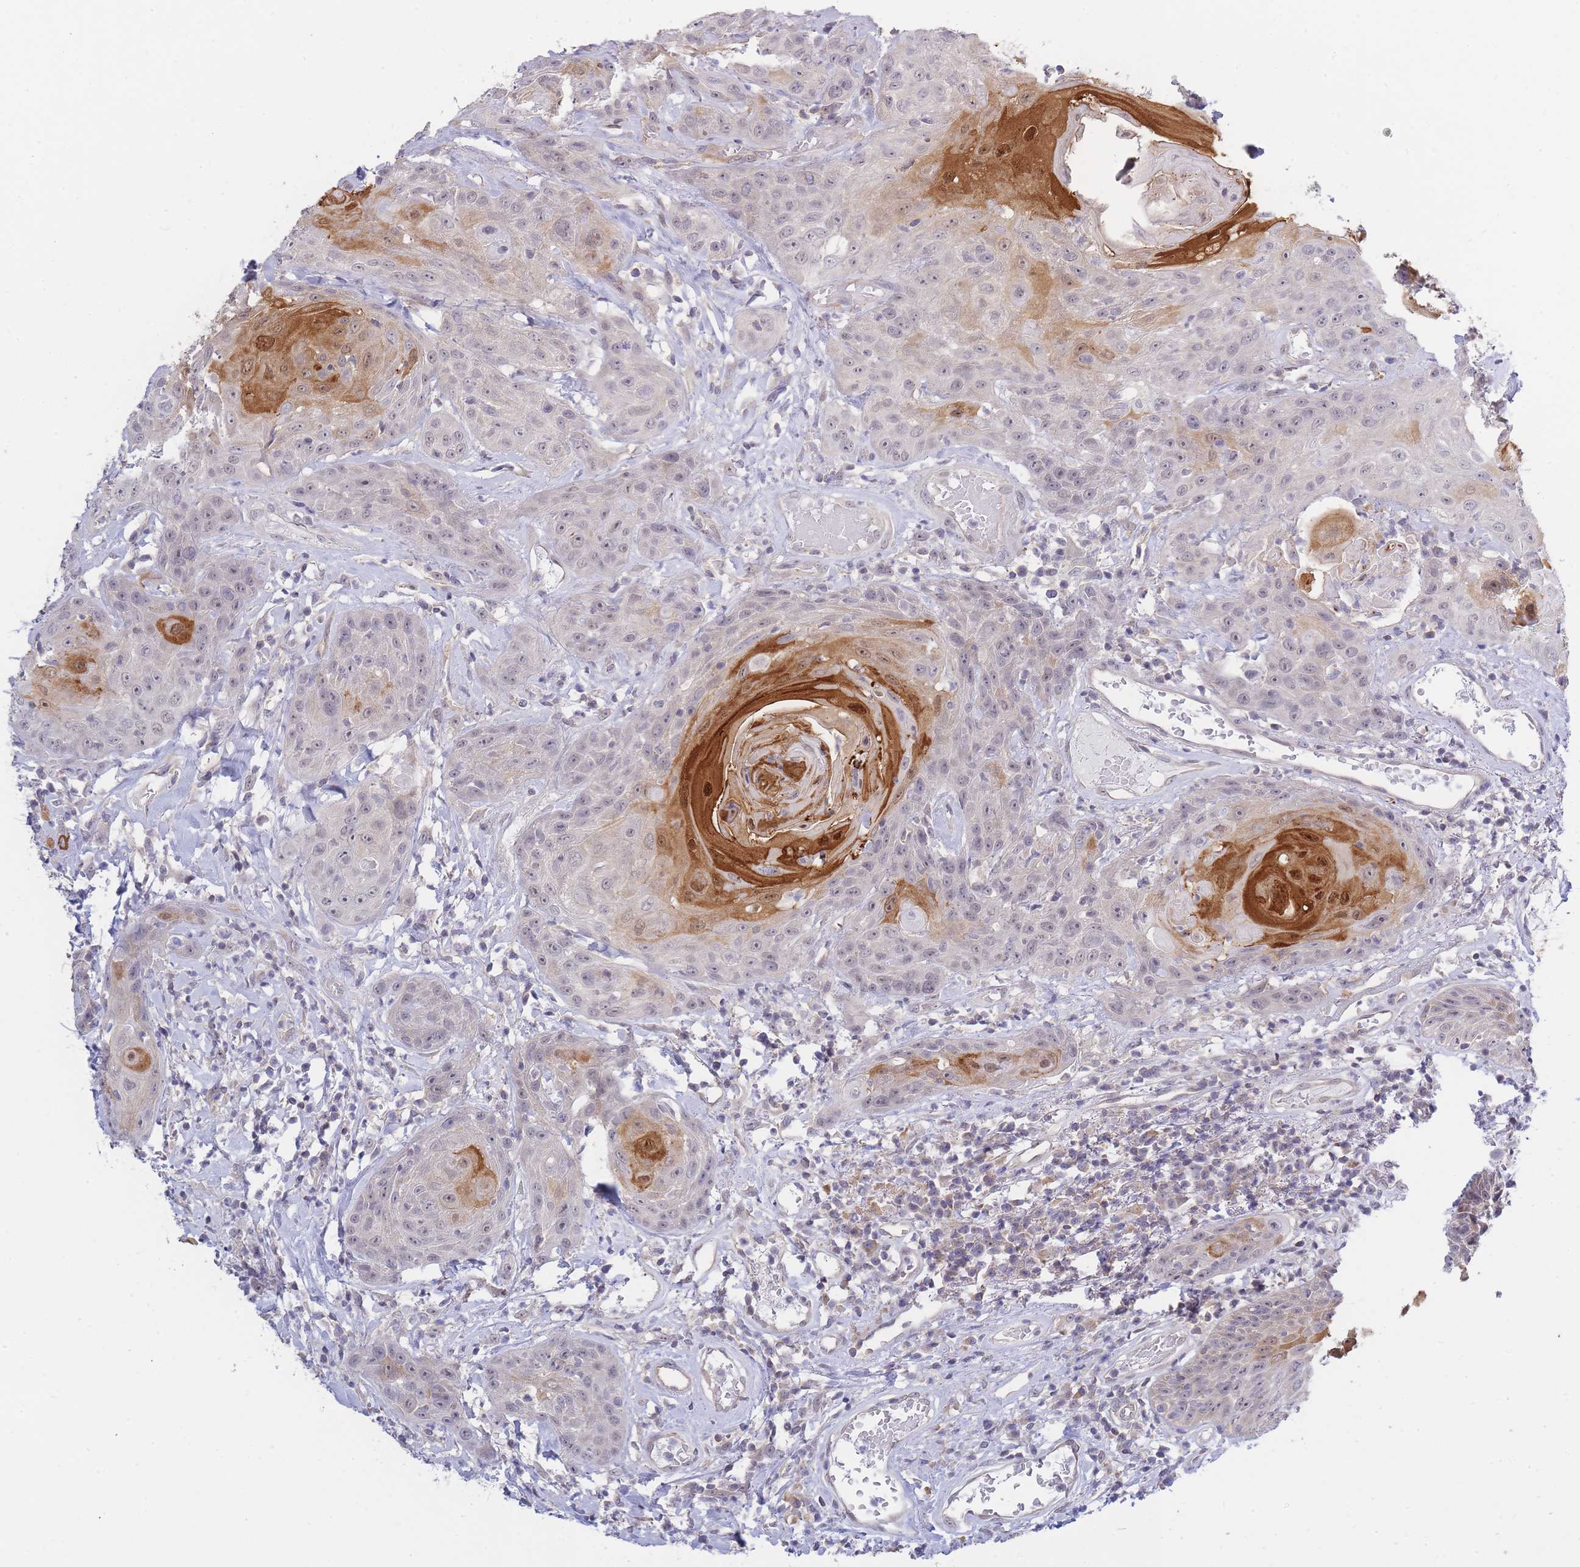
{"staining": {"intensity": "strong", "quantity": "<25%", "location": "cytoplasmic/membranous,nuclear"}, "tissue": "head and neck cancer", "cell_type": "Tumor cells", "image_type": "cancer", "snomed": [{"axis": "morphology", "description": "Squamous cell carcinoma, NOS"}, {"axis": "topography", "description": "Head-Neck"}], "caption": "Head and neck cancer stained for a protein (brown) reveals strong cytoplasmic/membranous and nuclear positive staining in about <25% of tumor cells.", "gene": "C19orf25", "patient": {"sex": "female", "age": 59}}